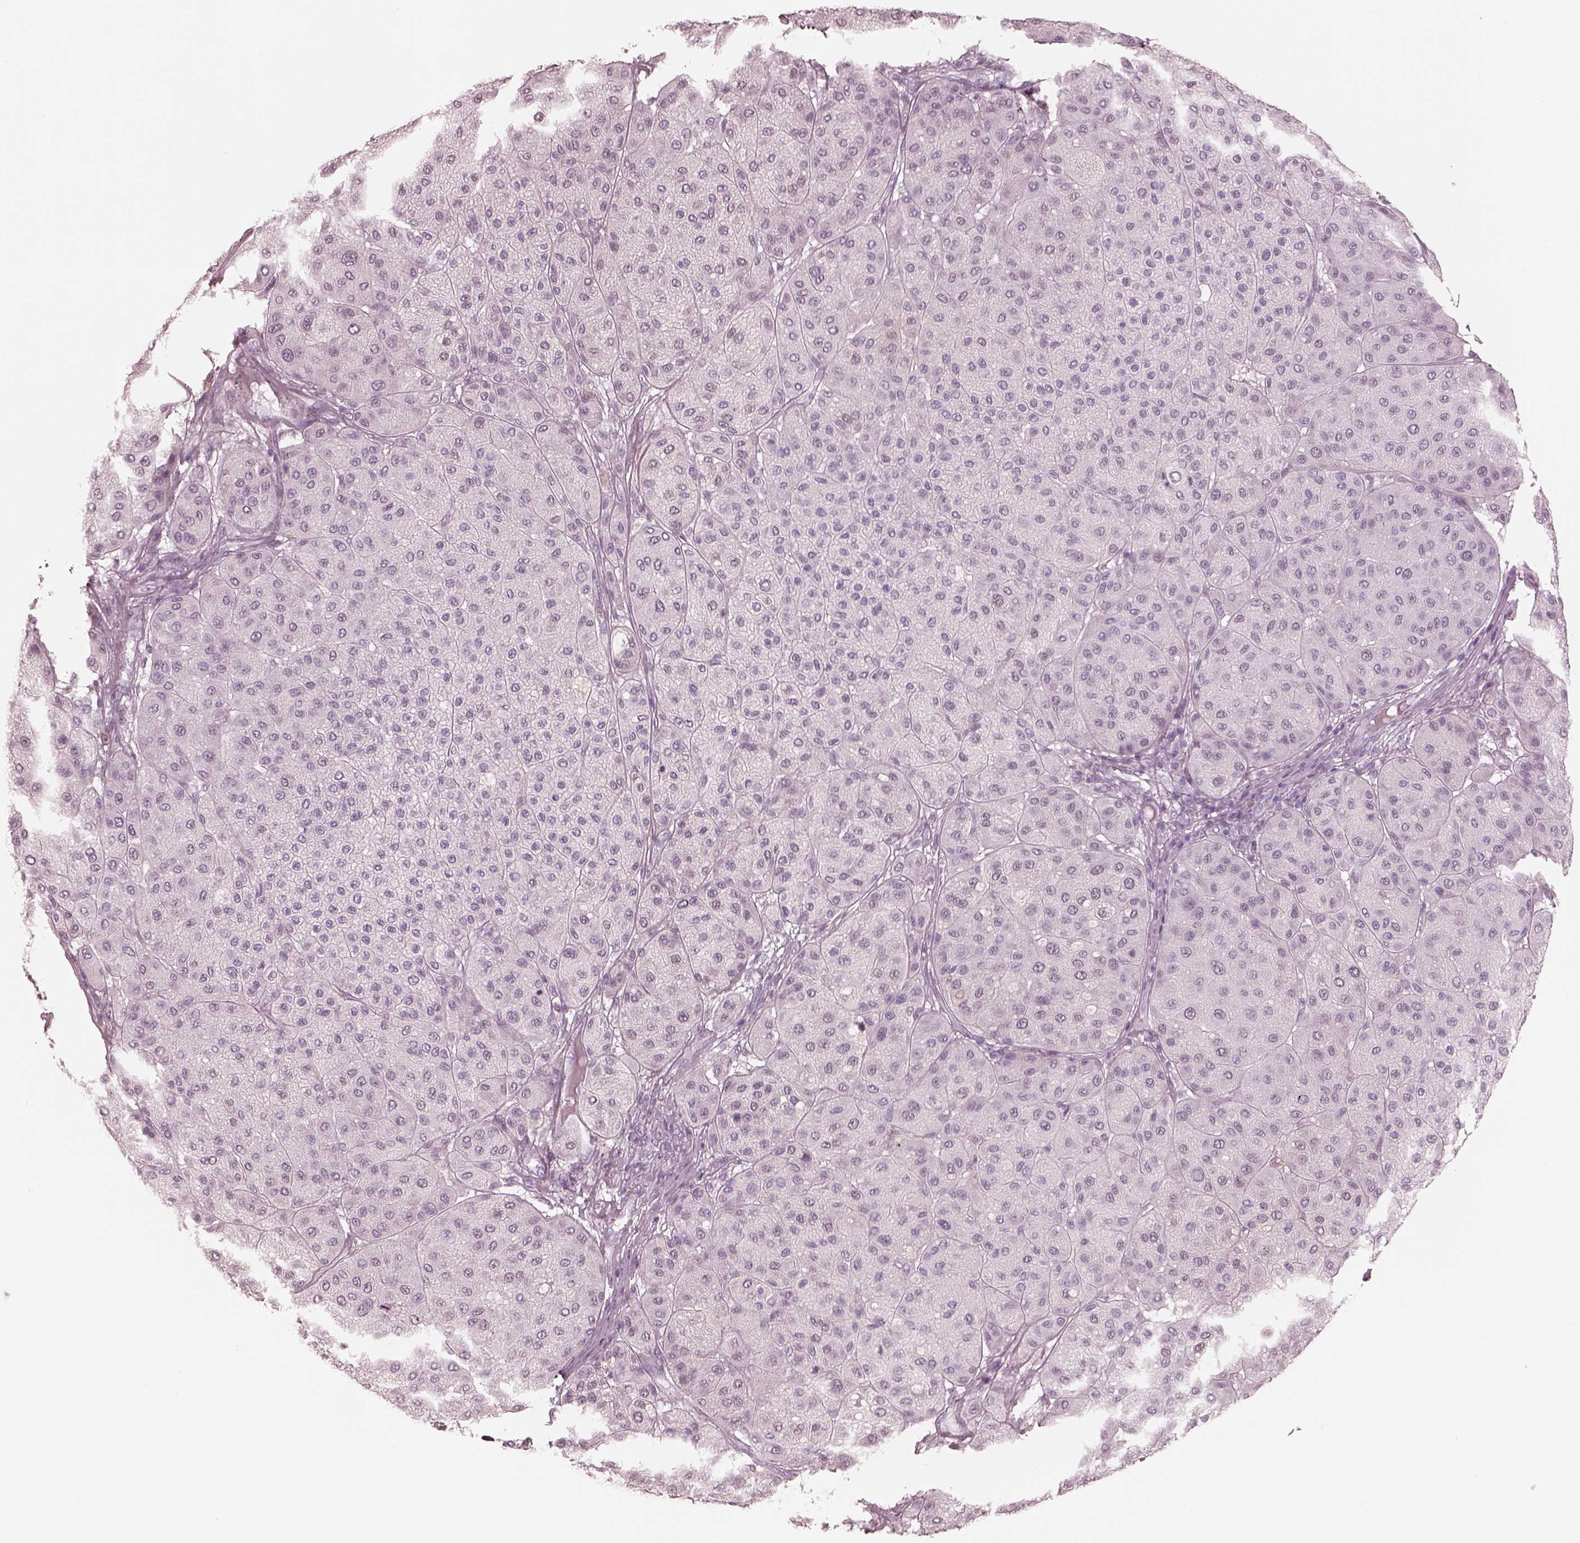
{"staining": {"intensity": "negative", "quantity": "none", "location": "none"}, "tissue": "melanoma", "cell_type": "Tumor cells", "image_type": "cancer", "snomed": [{"axis": "morphology", "description": "Malignant melanoma, Metastatic site"}, {"axis": "topography", "description": "Smooth muscle"}], "caption": "Immunohistochemistry micrograph of neoplastic tissue: melanoma stained with DAB shows no significant protein staining in tumor cells.", "gene": "C2orf81", "patient": {"sex": "male", "age": 41}}